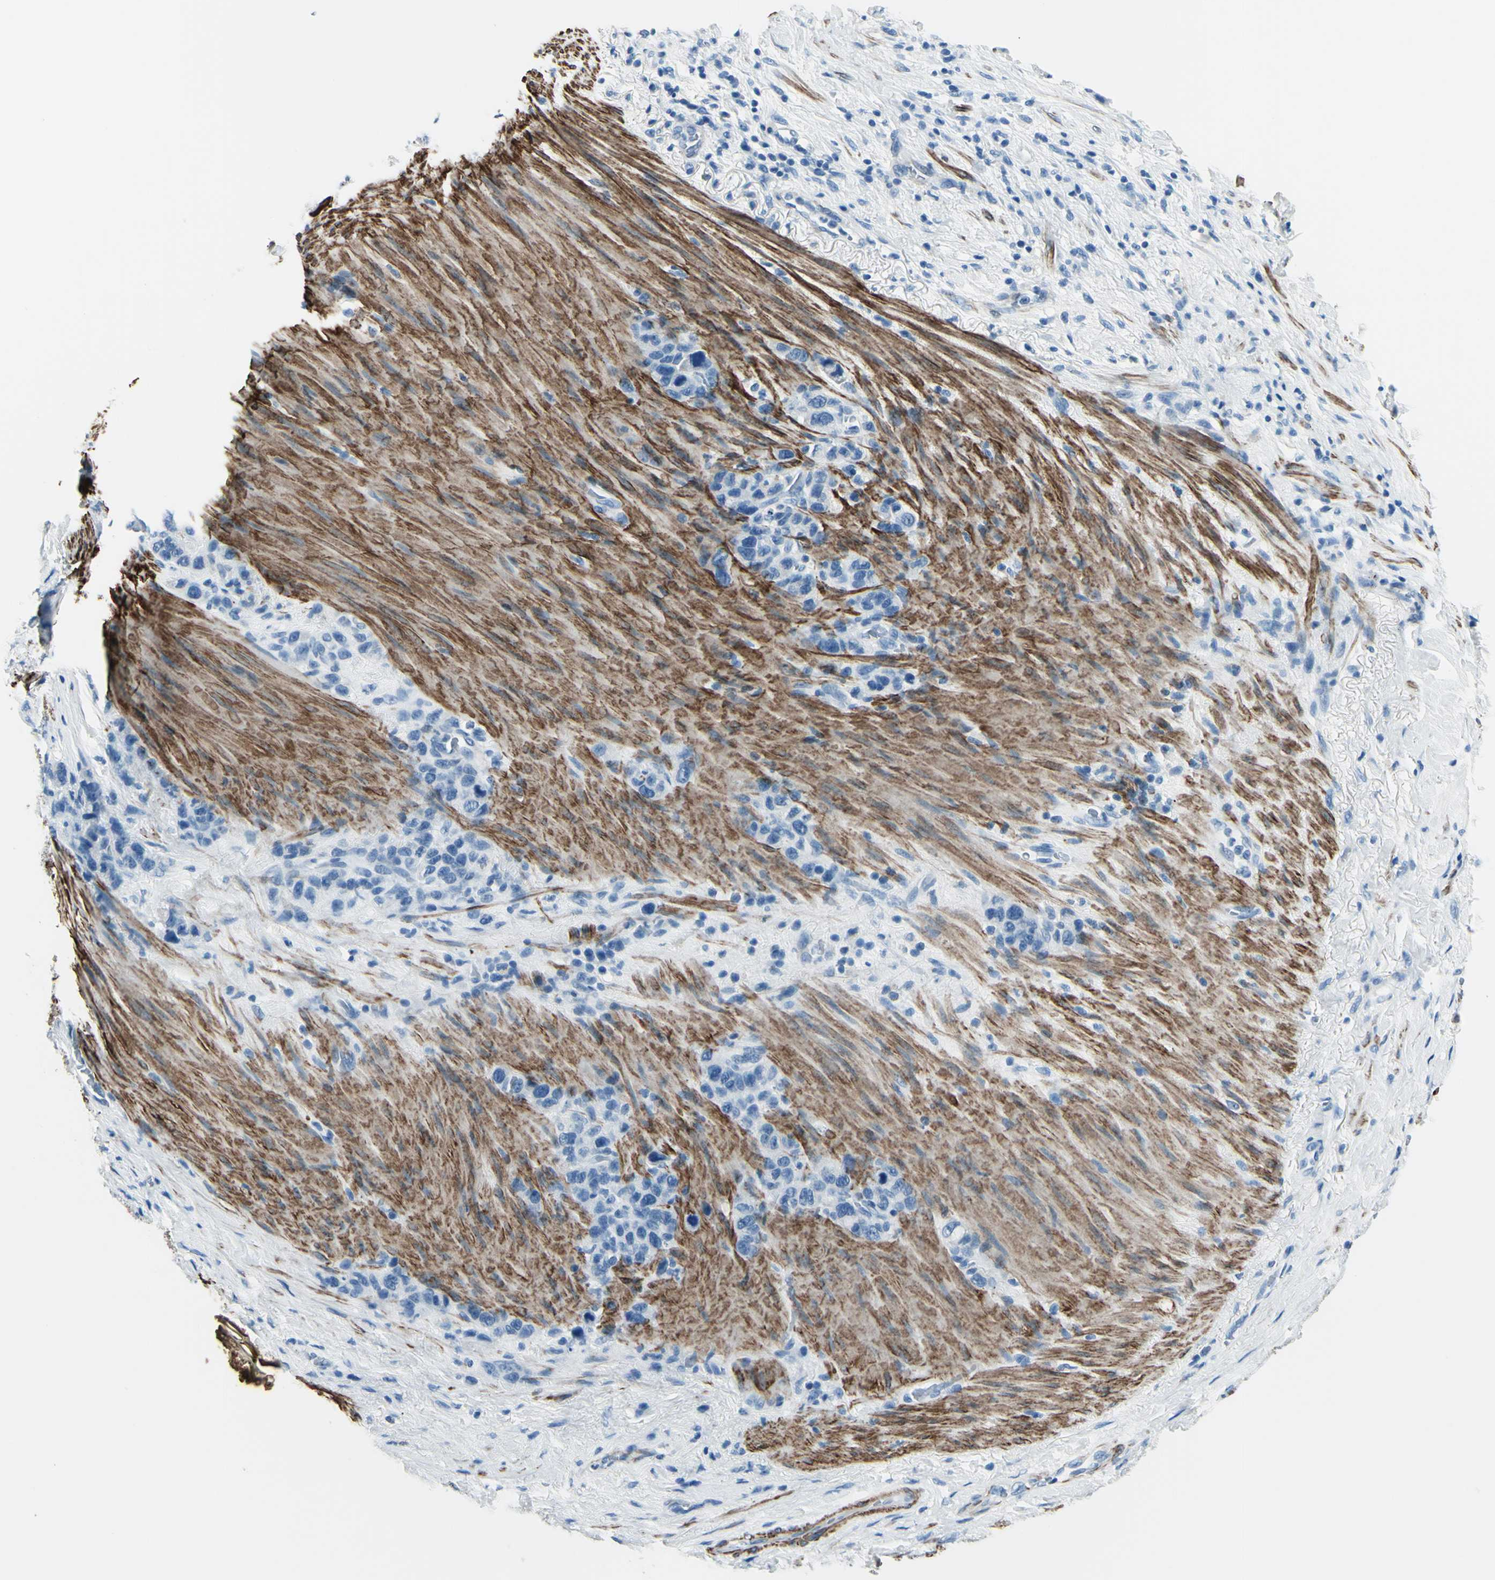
{"staining": {"intensity": "negative", "quantity": "none", "location": "none"}, "tissue": "stomach cancer", "cell_type": "Tumor cells", "image_type": "cancer", "snomed": [{"axis": "morphology", "description": "Adenocarcinoma, NOS"}, {"axis": "morphology", "description": "Adenocarcinoma, High grade"}, {"axis": "topography", "description": "Stomach, upper"}, {"axis": "topography", "description": "Stomach, lower"}], "caption": "Immunohistochemistry (IHC) histopathology image of neoplastic tissue: human high-grade adenocarcinoma (stomach) stained with DAB (3,3'-diaminobenzidine) demonstrates no significant protein expression in tumor cells. (Immunohistochemistry, brightfield microscopy, high magnification).", "gene": "CDH15", "patient": {"sex": "female", "age": 65}}